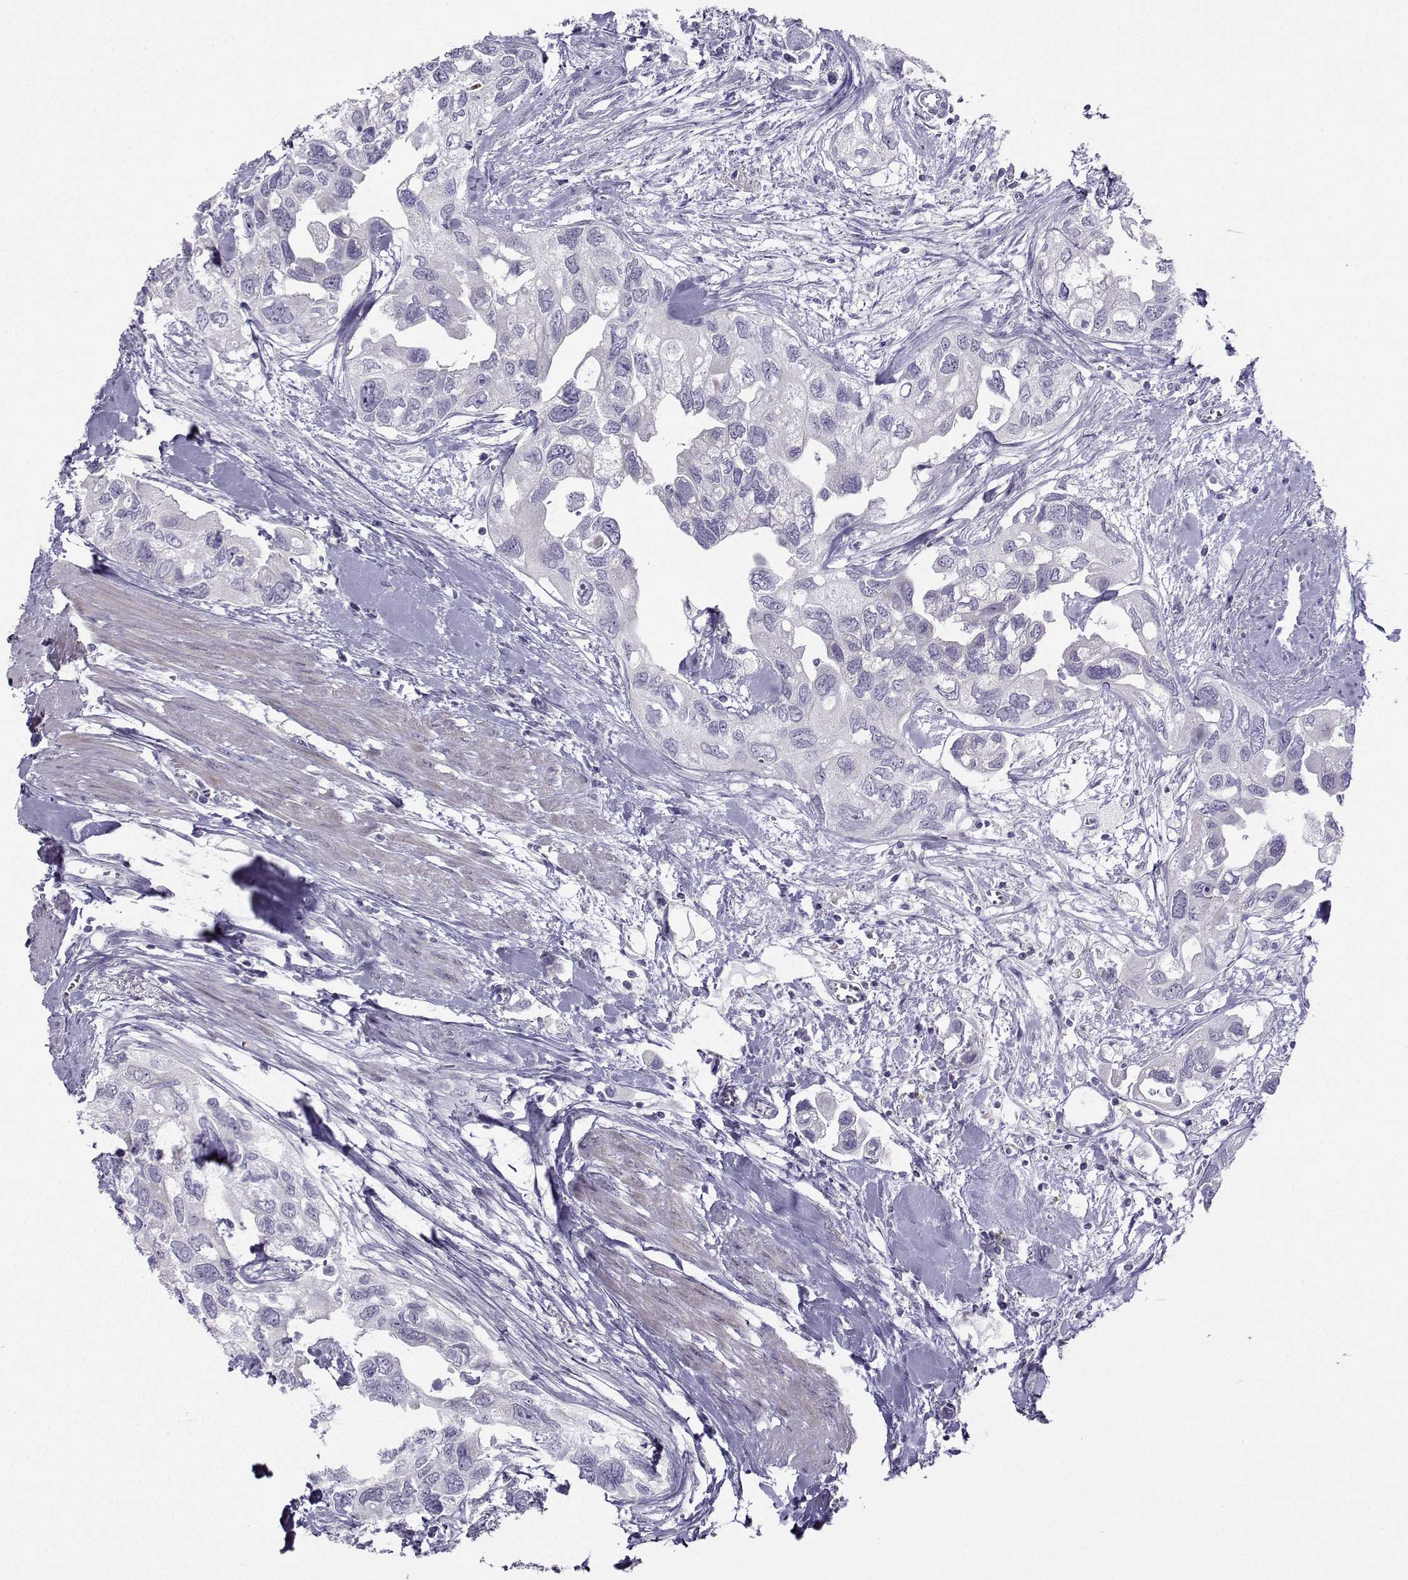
{"staining": {"intensity": "negative", "quantity": "none", "location": "none"}, "tissue": "urothelial cancer", "cell_type": "Tumor cells", "image_type": "cancer", "snomed": [{"axis": "morphology", "description": "Urothelial carcinoma, High grade"}, {"axis": "topography", "description": "Urinary bladder"}], "caption": "Tumor cells show no significant expression in urothelial cancer.", "gene": "FBXO24", "patient": {"sex": "male", "age": 59}}